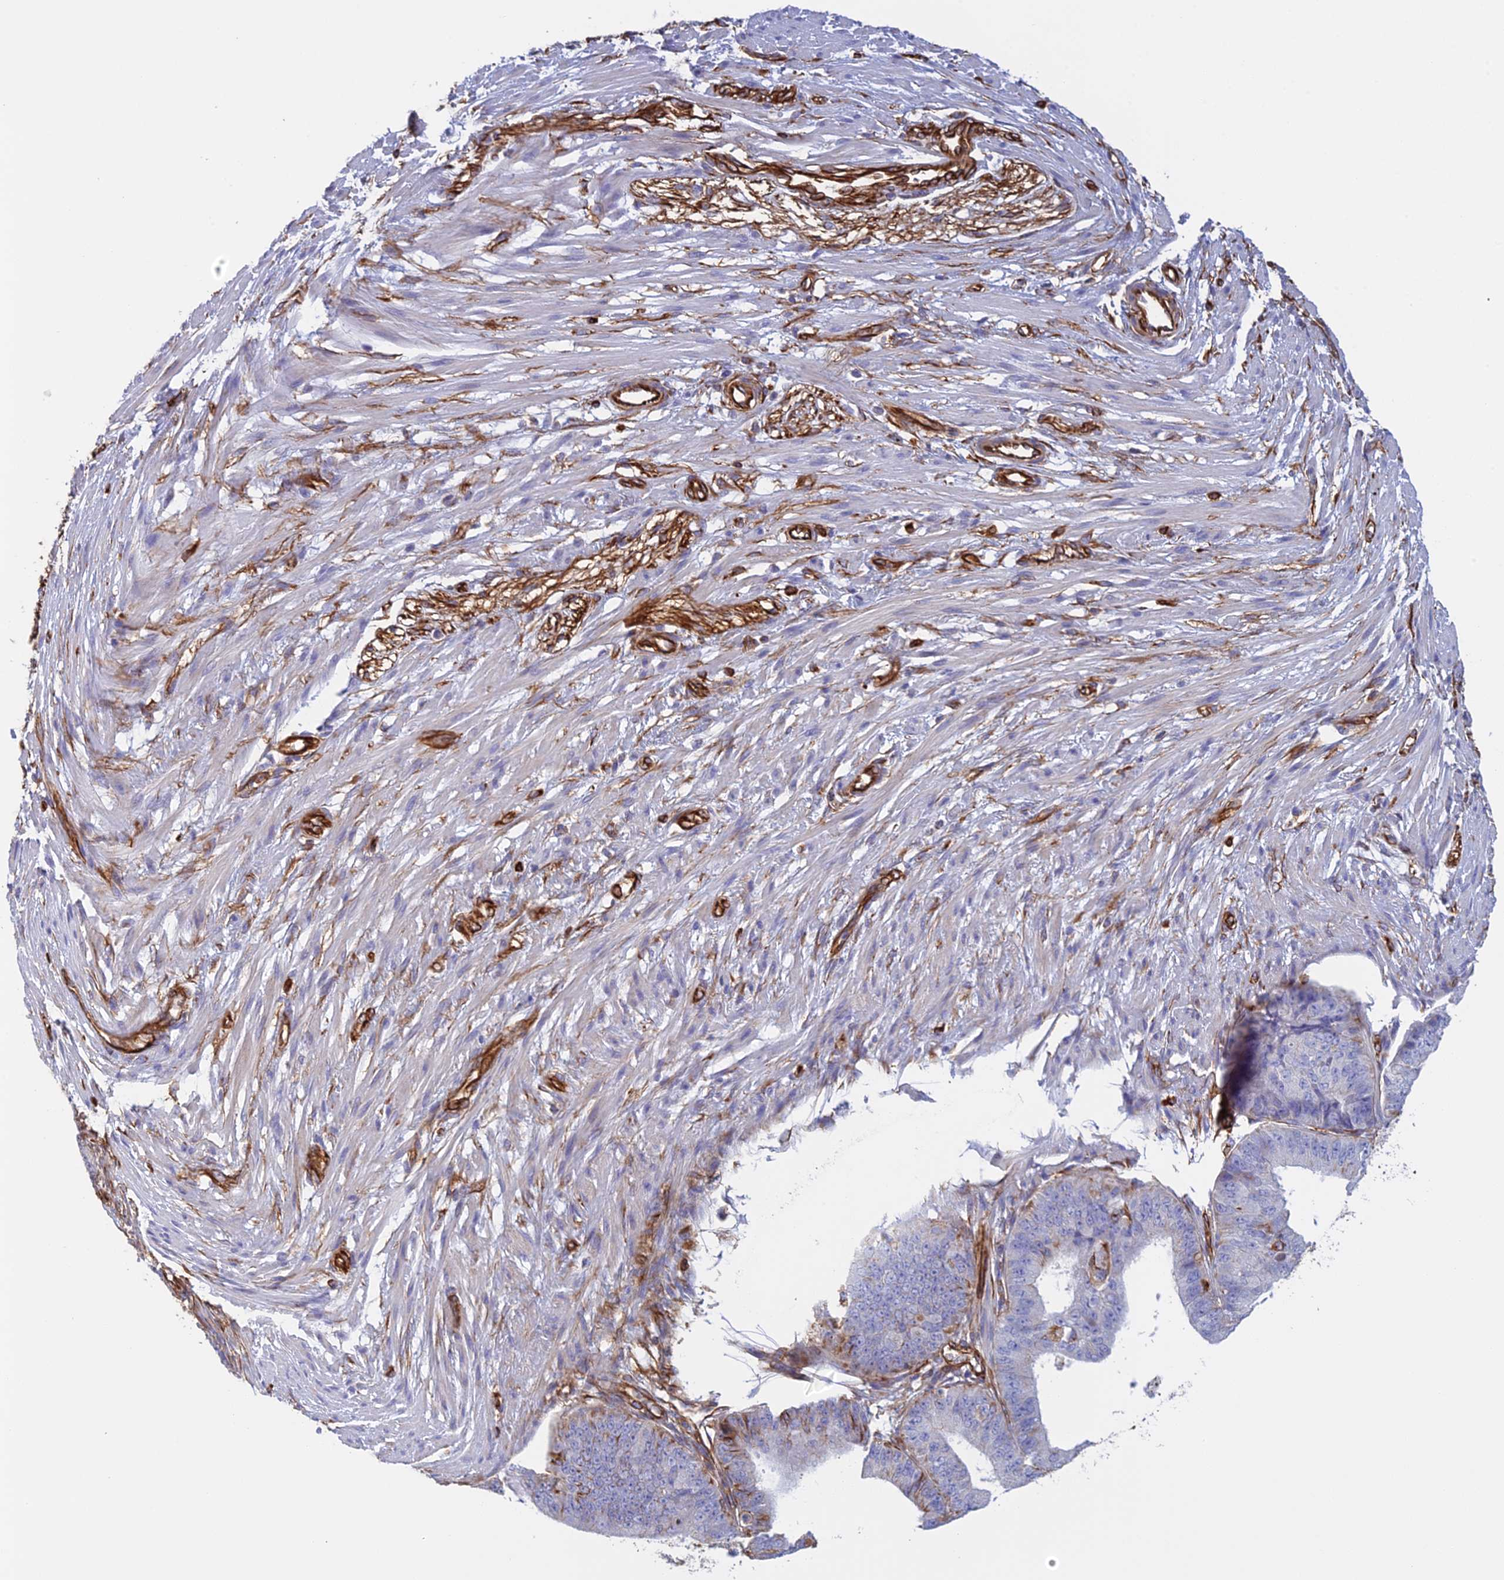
{"staining": {"intensity": "negative", "quantity": "none", "location": "none"}, "tissue": "ovarian cancer", "cell_type": "Tumor cells", "image_type": "cancer", "snomed": [{"axis": "morphology", "description": "Carcinoma, endometroid"}, {"axis": "topography", "description": "Appendix"}, {"axis": "topography", "description": "Ovary"}], "caption": "Immunohistochemistry of human endometroid carcinoma (ovarian) displays no positivity in tumor cells.", "gene": "FBXL20", "patient": {"sex": "female", "age": 42}}